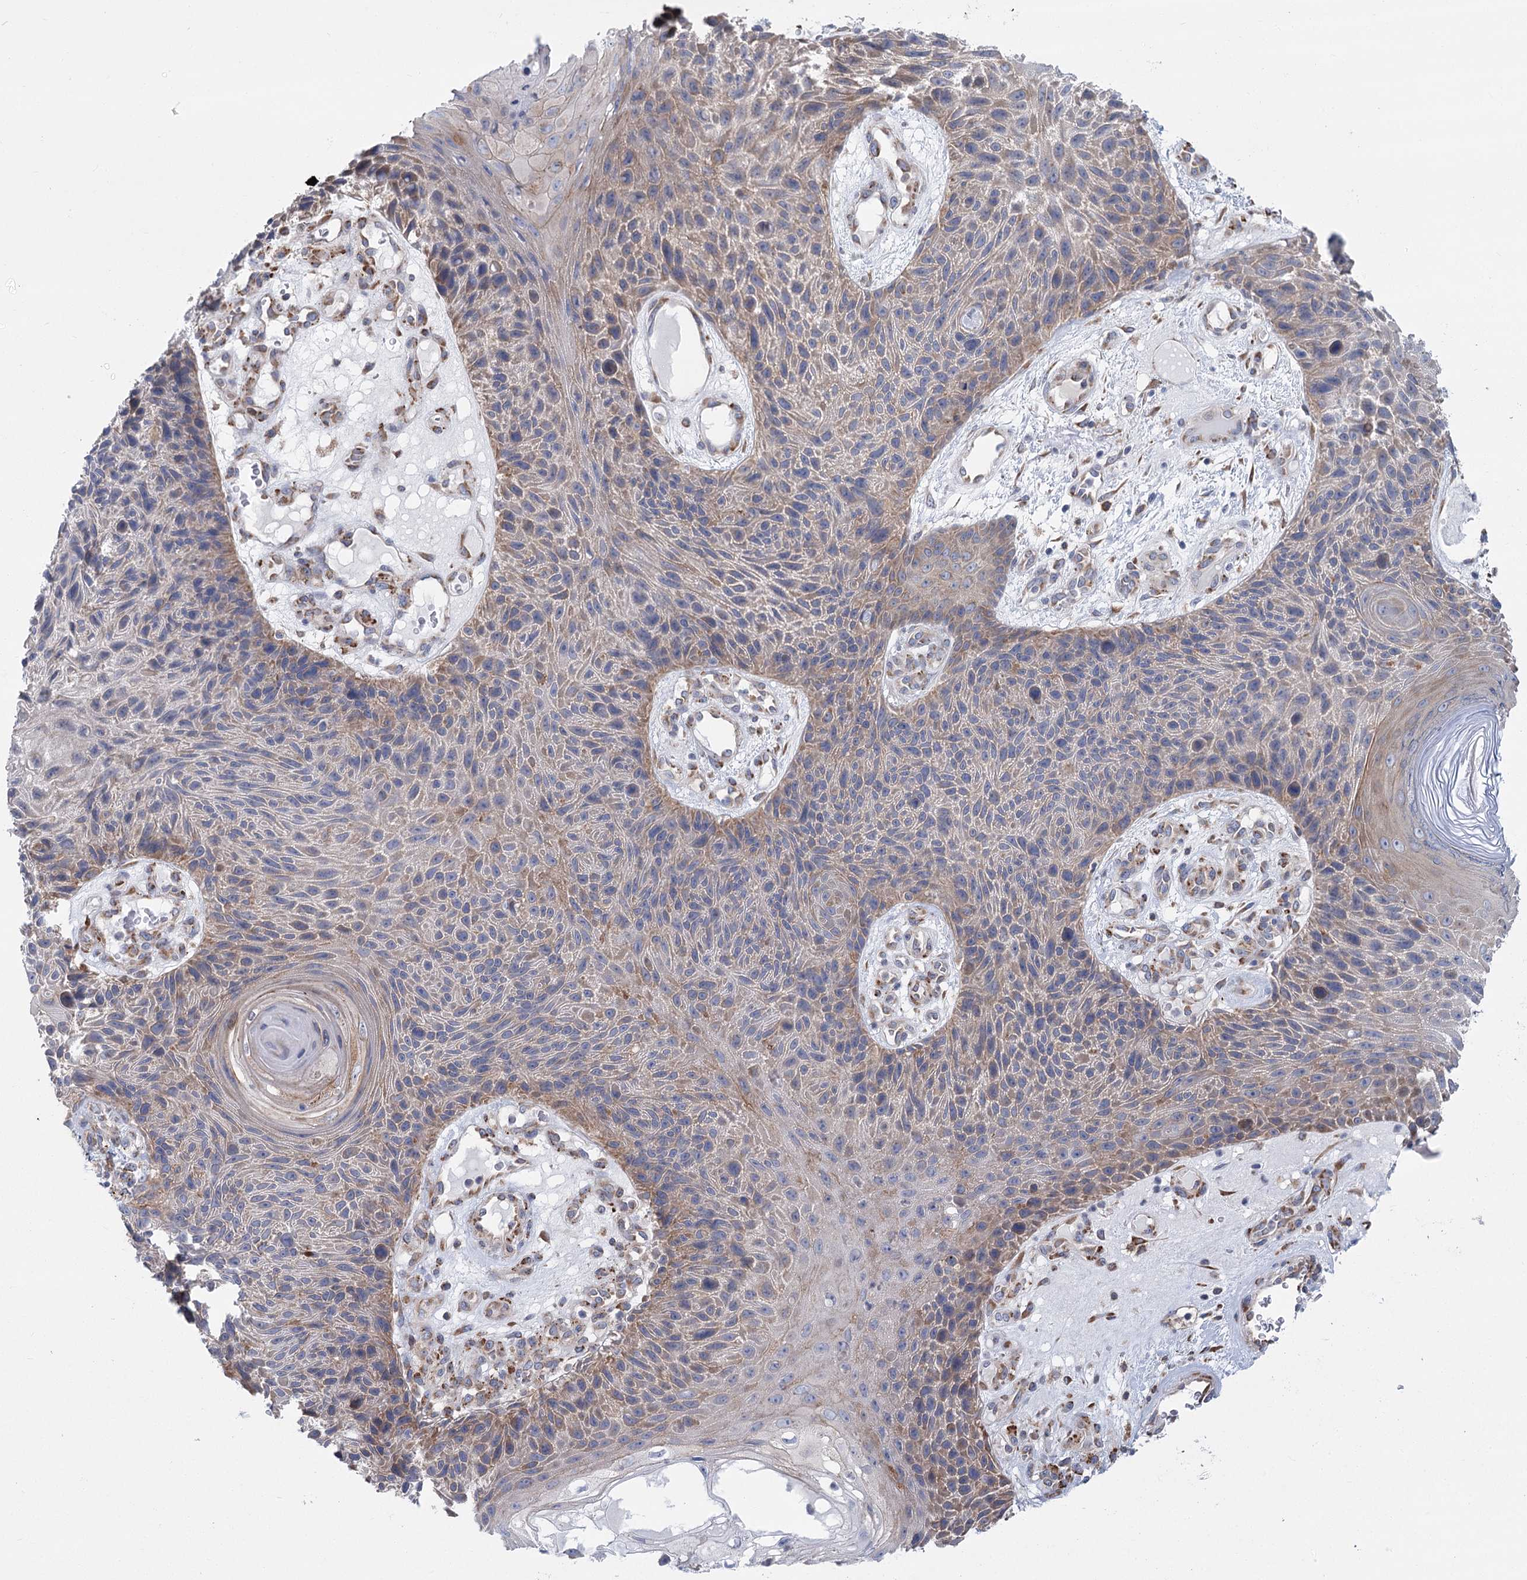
{"staining": {"intensity": "weak", "quantity": "25%-75%", "location": "cytoplasmic/membranous"}, "tissue": "skin cancer", "cell_type": "Tumor cells", "image_type": "cancer", "snomed": [{"axis": "morphology", "description": "Squamous cell carcinoma, NOS"}, {"axis": "topography", "description": "Skin"}], "caption": "Skin squamous cell carcinoma stained for a protein (brown) demonstrates weak cytoplasmic/membranous positive expression in about 25%-75% of tumor cells.", "gene": "METTL24", "patient": {"sex": "female", "age": 88}}